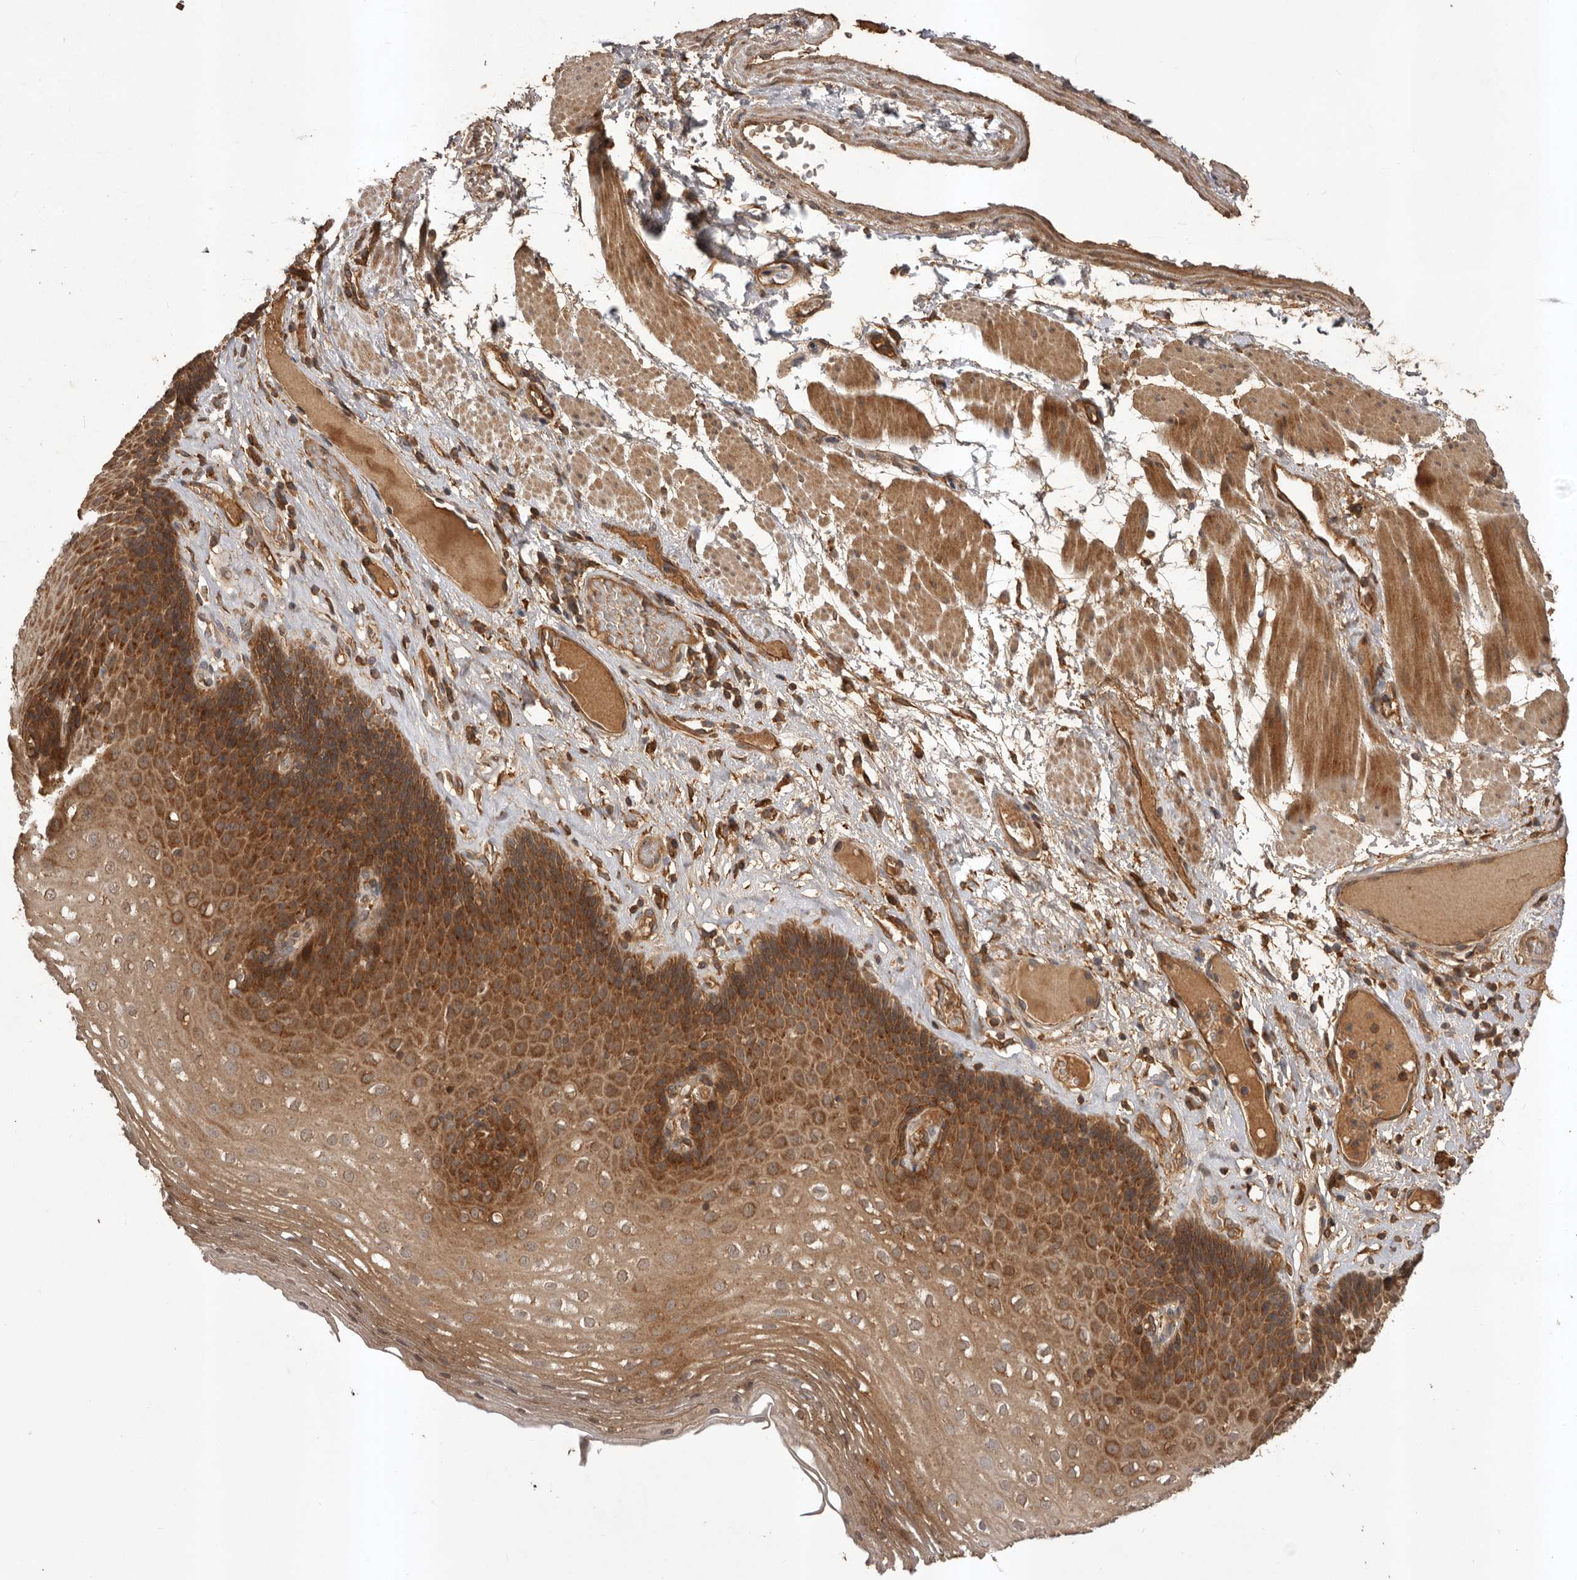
{"staining": {"intensity": "strong", "quantity": "25%-75%", "location": "cytoplasmic/membranous,nuclear"}, "tissue": "esophagus", "cell_type": "Squamous epithelial cells", "image_type": "normal", "snomed": [{"axis": "morphology", "description": "Normal tissue, NOS"}, {"axis": "topography", "description": "Esophagus"}], "caption": "The immunohistochemical stain labels strong cytoplasmic/membranous,nuclear positivity in squamous epithelial cells of normal esophagus.", "gene": "SLC22A3", "patient": {"sex": "female", "age": 66}}